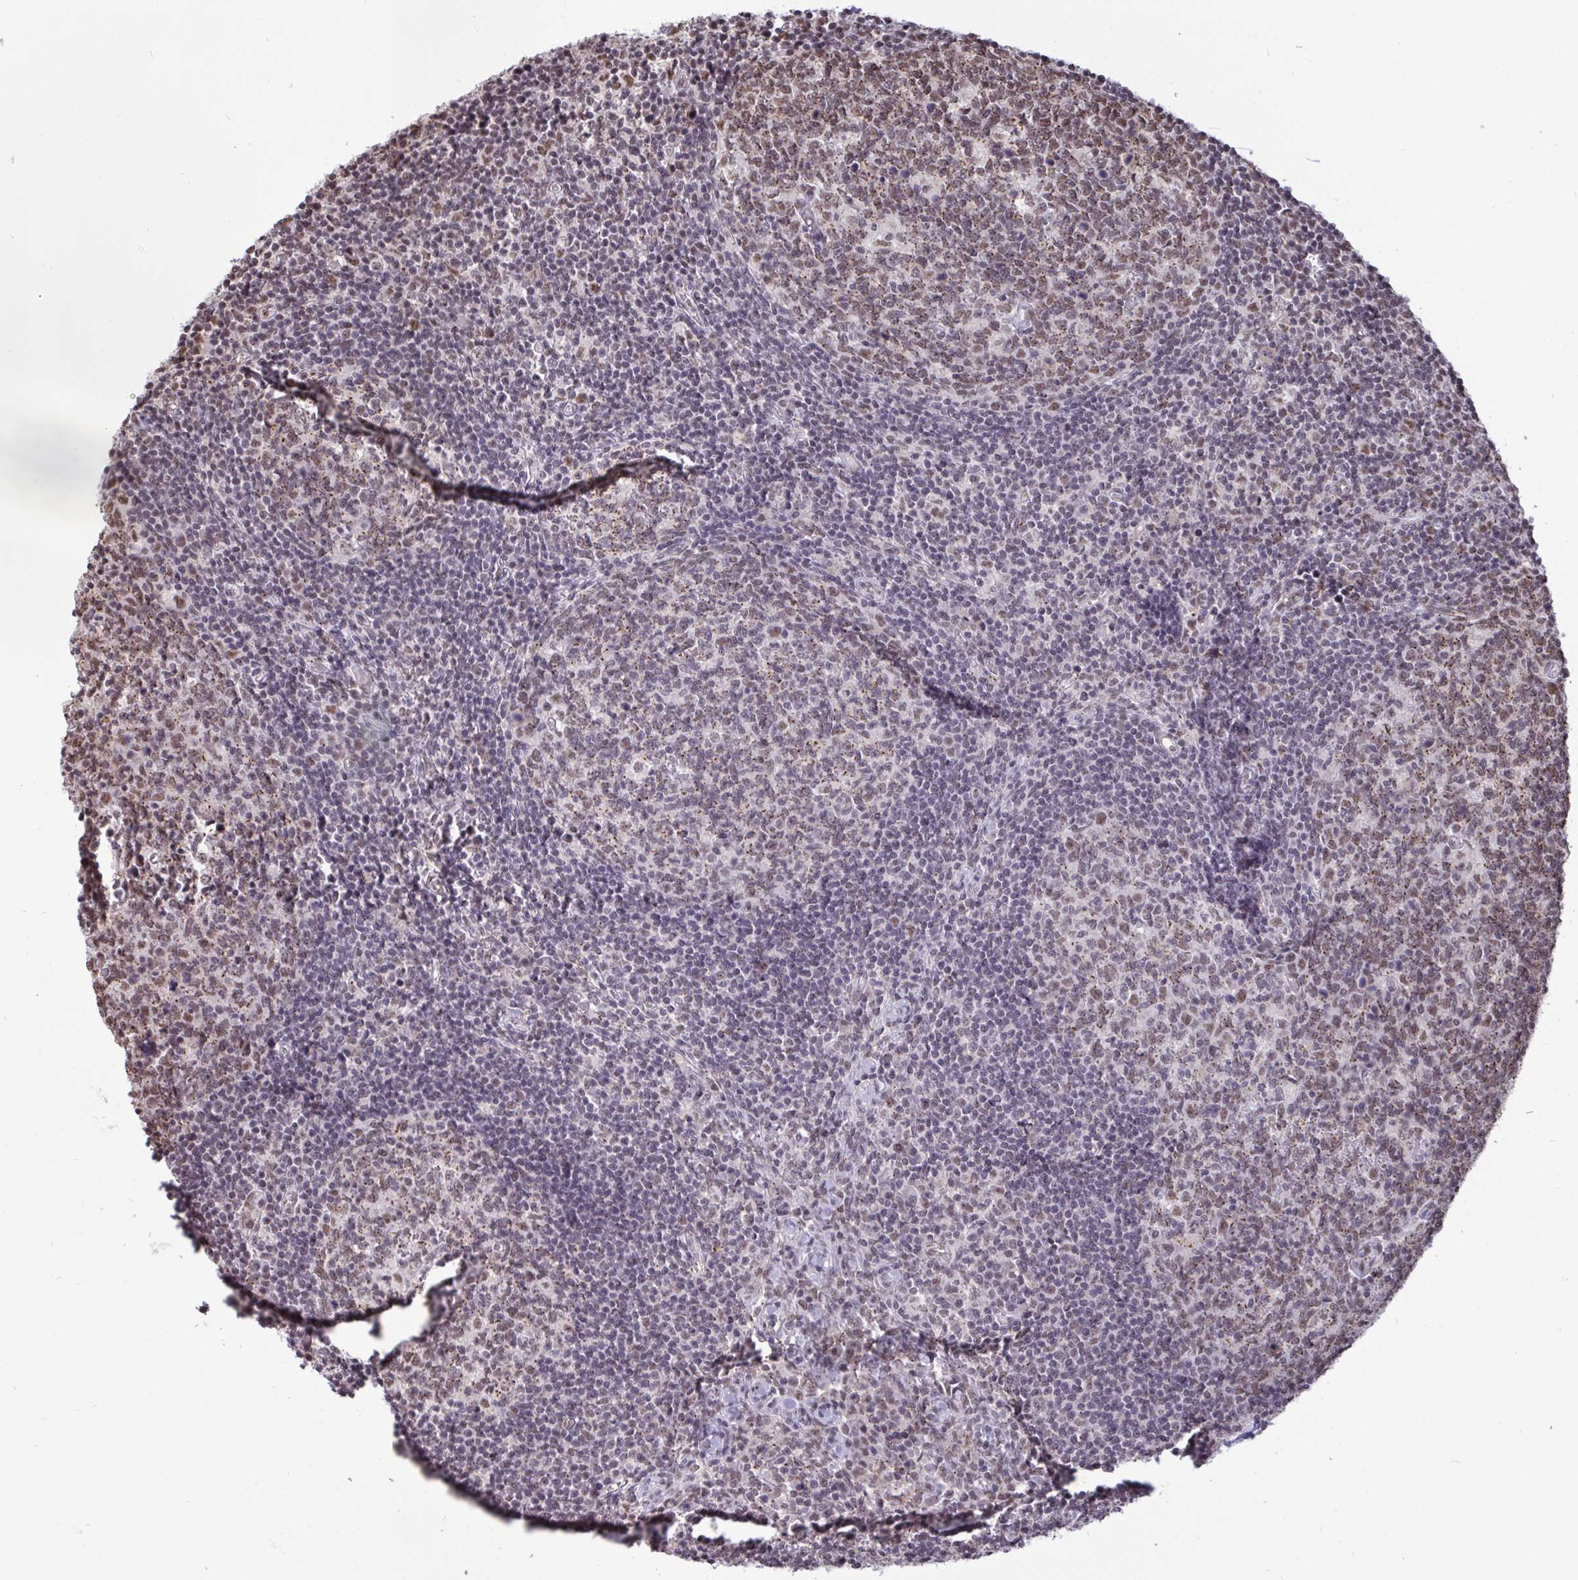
{"staining": {"intensity": "moderate", "quantity": "25%-75%", "location": "cytoplasmic/membranous,nuclear"}, "tissue": "lymph node", "cell_type": "Germinal center cells", "image_type": "normal", "snomed": [{"axis": "morphology", "description": "Normal tissue, NOS"}, {"axis": "topography", "description": "Lymph node"}], "caption": "The histopathology image shows immunohistochemical staining of benign lymph node. There is moderate cytoplasmic/membranous,nuclear positivity is present in about 25%-75% of germinal center cells. (Stains: DAB (3,3'-diaminobenzidine) in brown, nuclei in blue, Microscopy: brightfield microscopy at high magnification).", "gene": "PUF60", "patient": {"sex": "male", "age": 67}}